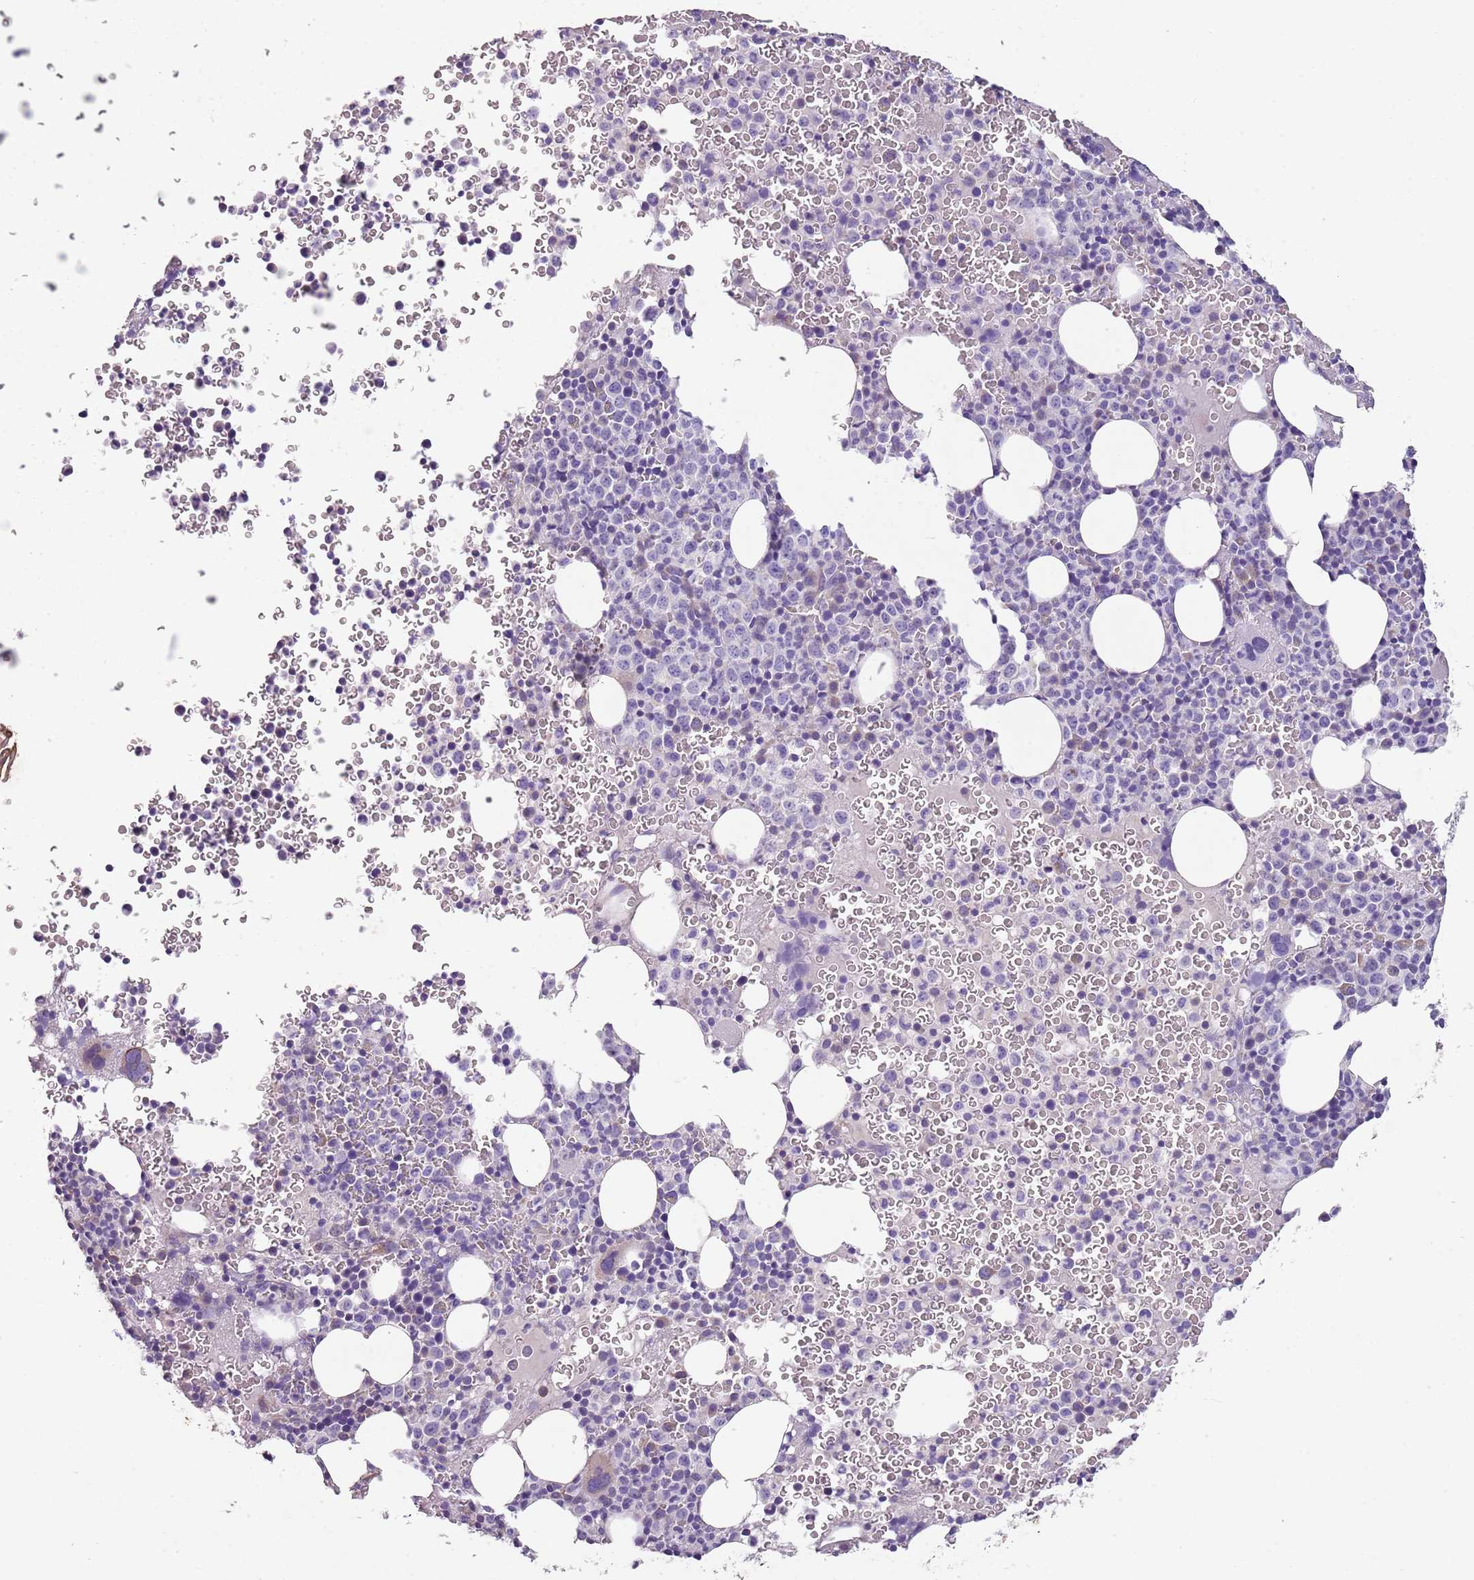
{"staining": {"intensity": "negative", "quantity": "none", "location": "none"}, "tissue": "bone marrow", "cell_type": "Hematopoietic cells", "image_type": "normal", "snomed": [{"axis": "morphology", "description": "Normal tissue, NOS"}, {"axis": "topography", "description": "Bone marrow"}], "caption": "Immunohistochemistry (IHC) micrograph of unremarkable bone marrow stained for a protein (brown), which displays no staining in hematopoietic cells. The staining is performed using DAB brown chromogen with nuclei counter-stained in using hematoxylin.", "gene": "ZNF583", "patient": {"sex": "female", "age": 54}}